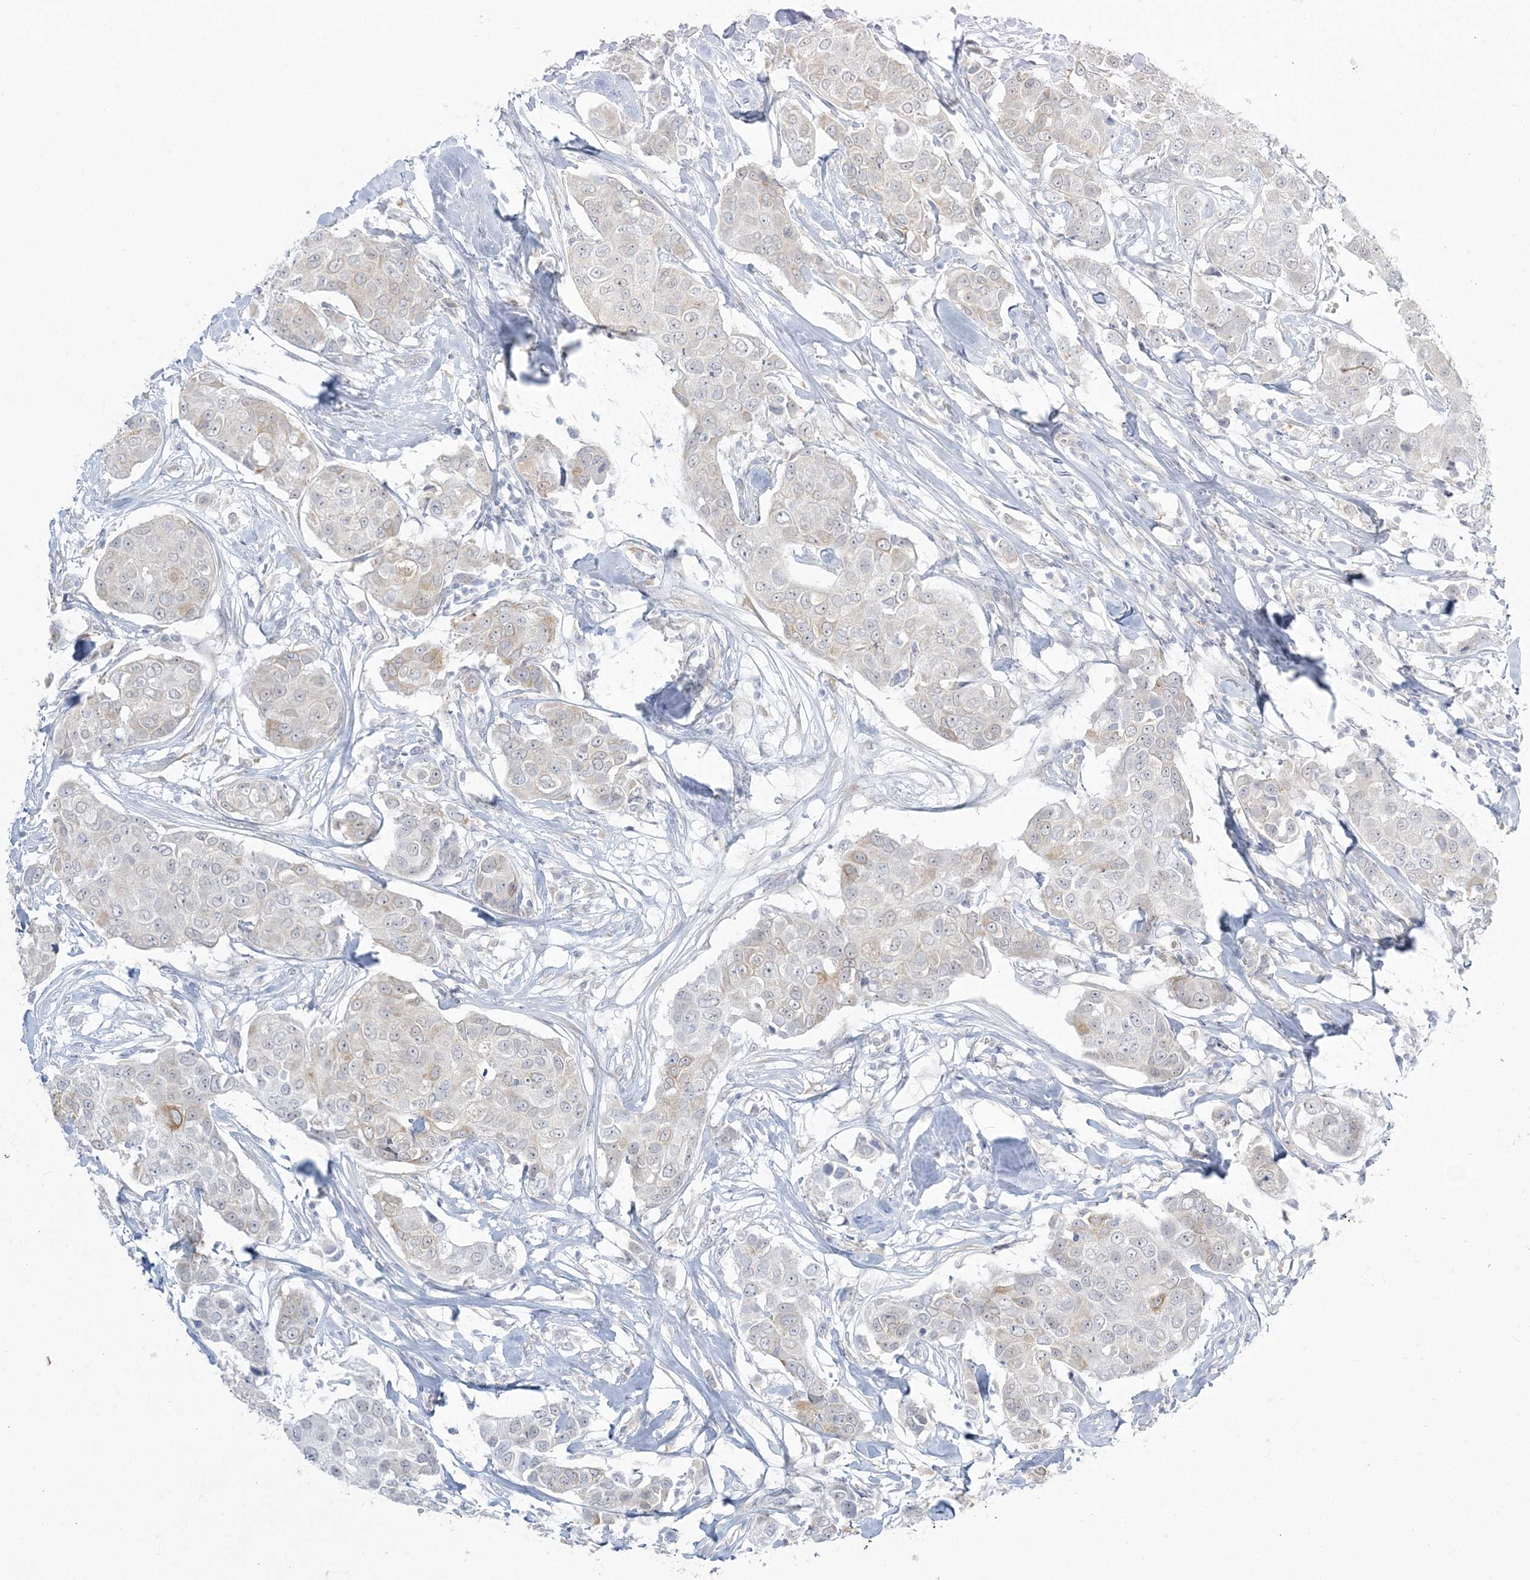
{"staining": {"intensity": "negative", "quantity": "none", "location": "none"}, "tissue": "breast cancer", "cell_type": "Tumor cells", "image_type": "cancer", "snomed": [{"axis": "morphology", "description": "Duct carcinoma"}, {"axis": "topography", "description": "Breast"}], "caption": "The image demonstrates no staining of tumor cells in breast invasive ductal carcinoma.", "gene": "ZC3H6", "patient": {"sex": "female", "age": 80}}